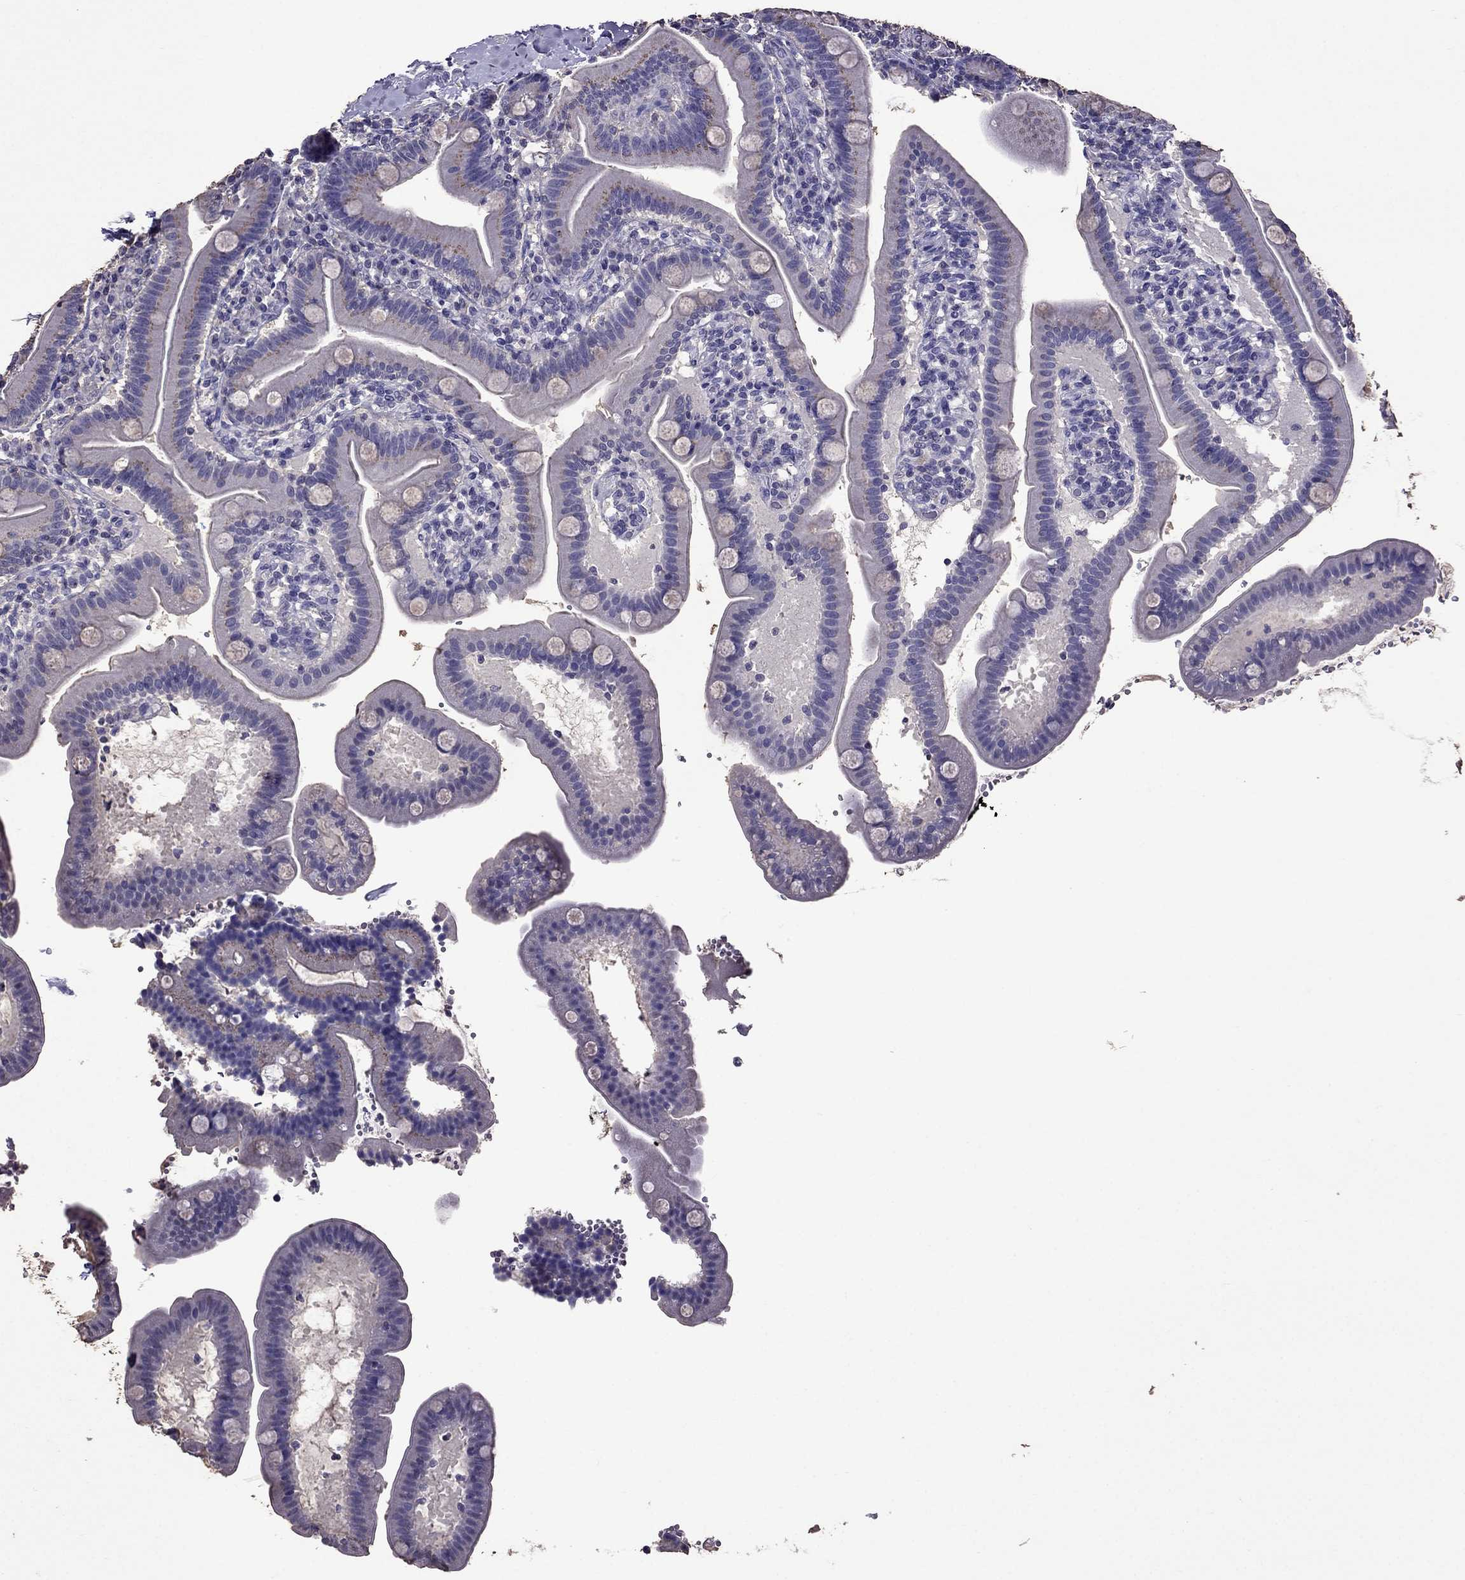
{"staining": {"intensity": "negative", "quantity": "none", "location": "none"}, "tissue": "small intestine", "cell_type": "Glandular cells", "image_type": "normal", "snomed": [{"axis": "morphology", "description": "Normal tissue, NOS"}, {"axis": "topography", "description": "Small intestine"}], "caption": "The photomicrograph reveals no significant expression in glandular cells of small intestine.", "gene": "NKX3", "patient": {"sex": "male", "age": 66}}